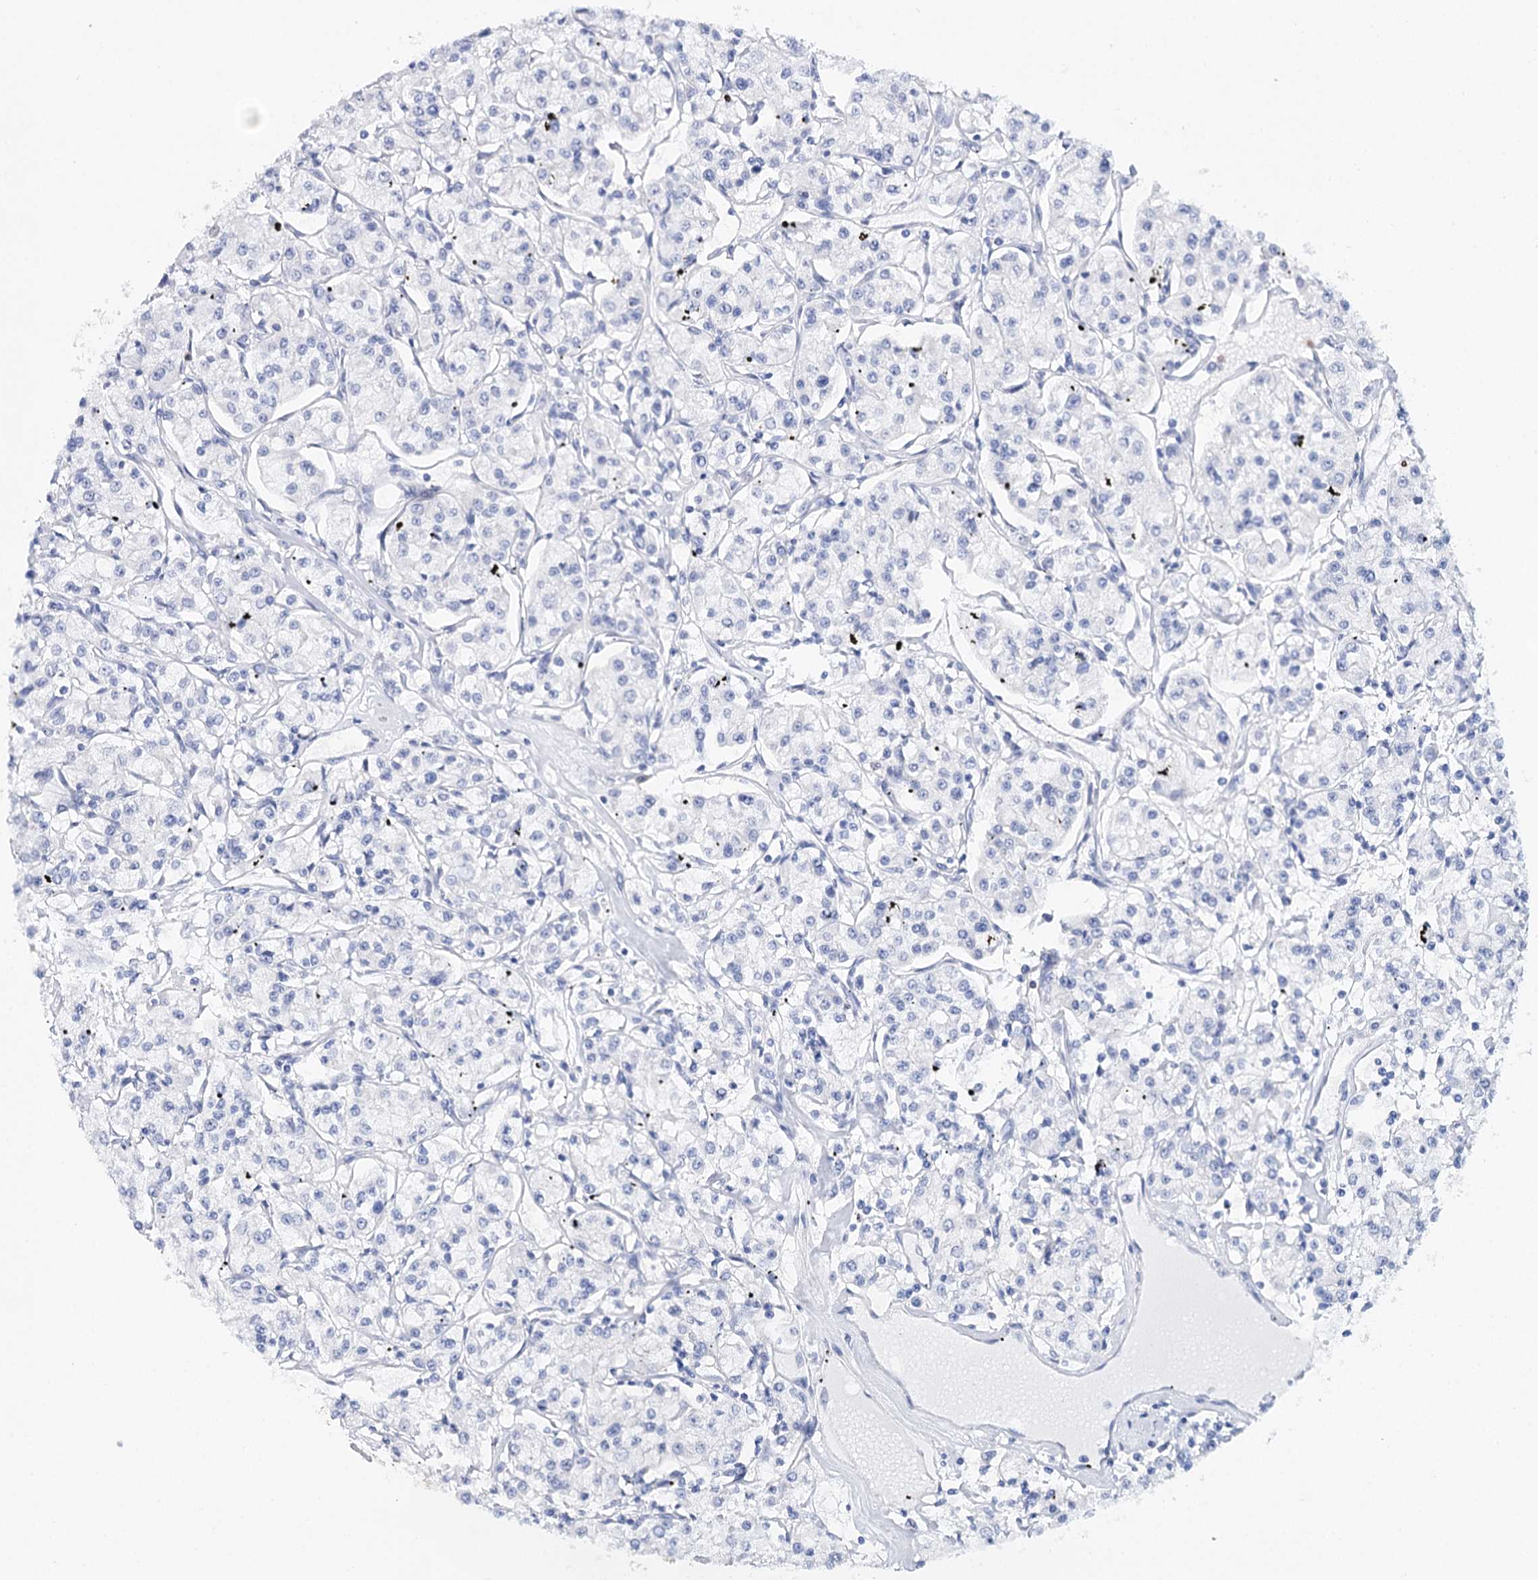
{"staining": {"intensity": "negative", "quantity": "none", "location": "none"}, "tissue": "renal cancer", "cell_type": "Tumor cells", "image_type": "cancer", "snomed": [{"axis": "morphology", "description": "Adenocarcinoma, NOS"}, {"axis": "topography", "description": "Kidney"}], "caption": "Immunohistochemistry image of human renal cancer (adenocarcinoma) stained for a protein (brown), which demonstrates no expression in tumor cells.", "gene": "CEACAM8", "patient": {"sex": "female", "age": 59}}